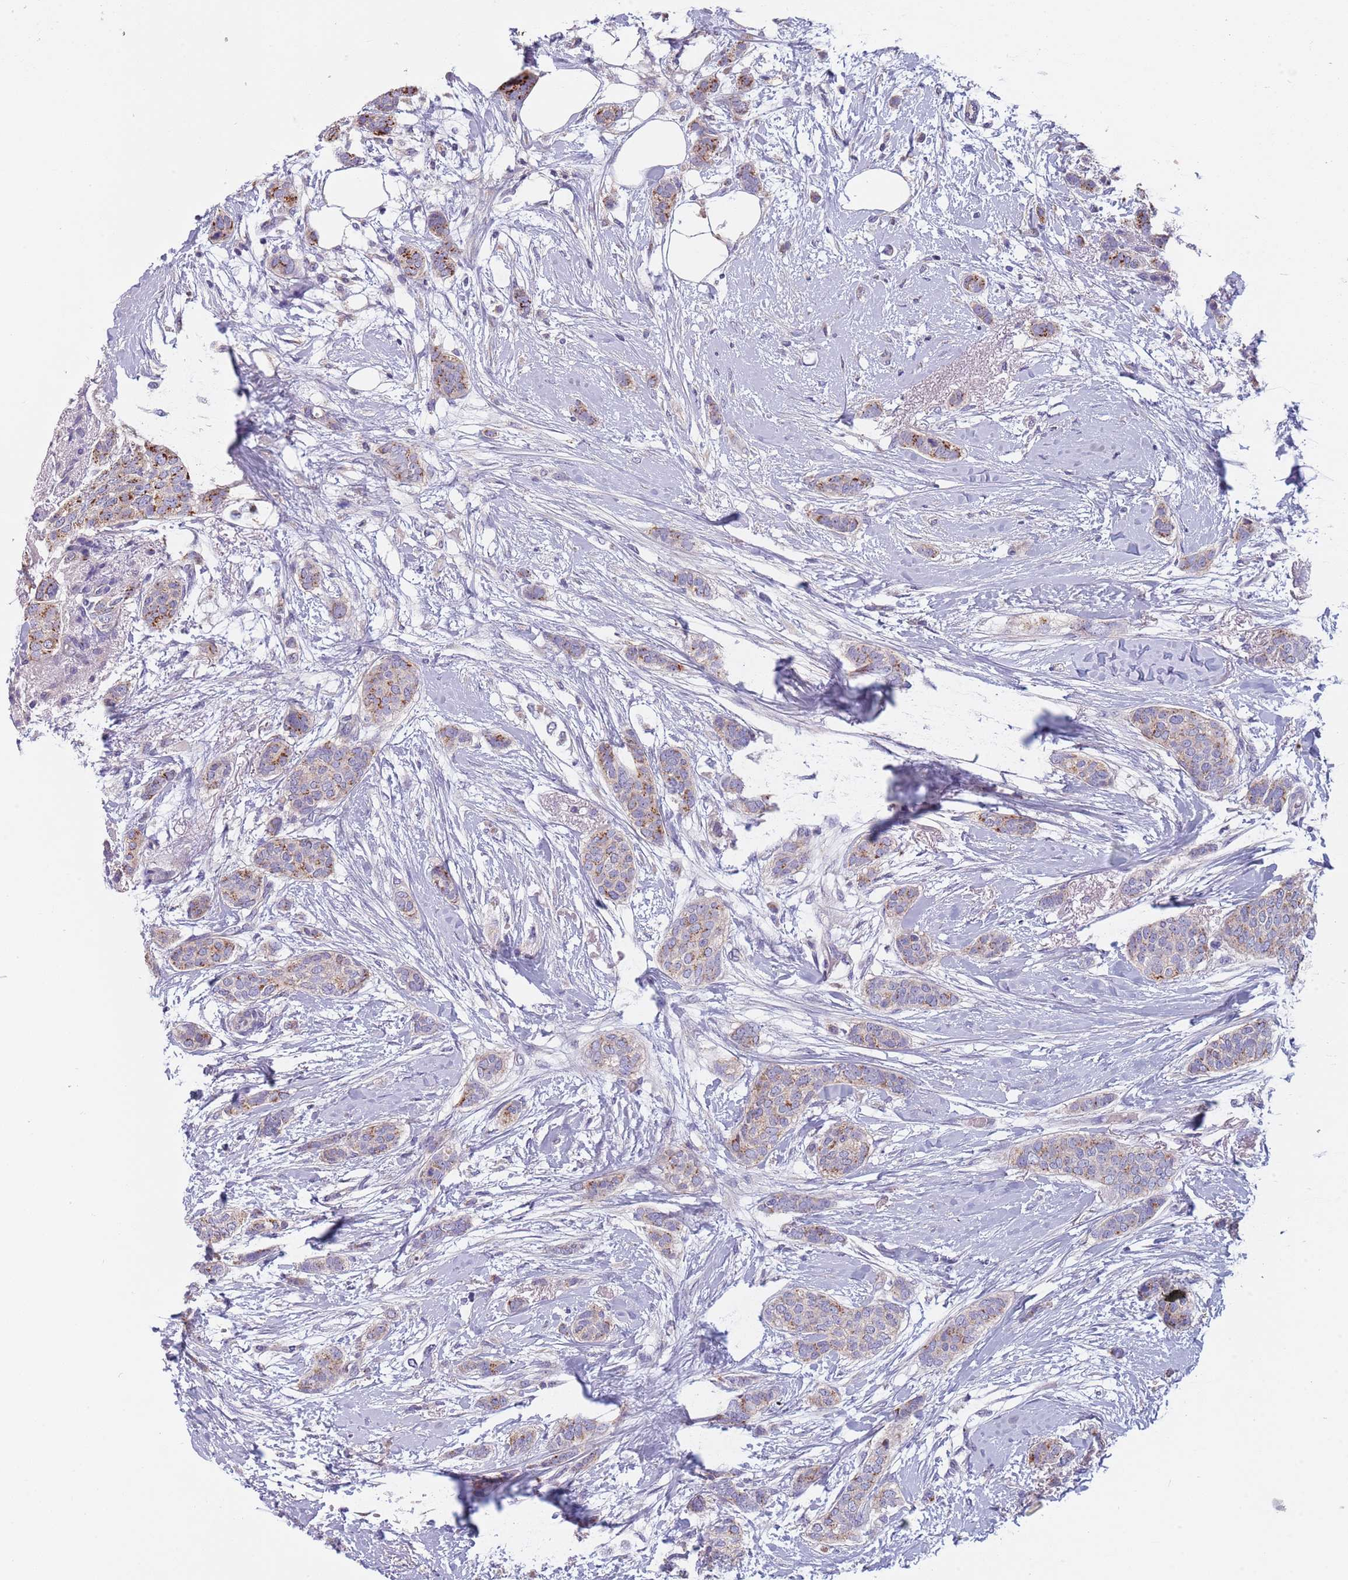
{"staining": {"intensity": "moderate", "quantity": "25%-75%", "location": "cytoplasmic/membranous"}, "tissue": "breast cancer", "cell_type": "Tumor cells", "image_type": "cancer", "snomed": [{"axis": "morphology", "description": "Duct carcinoma"}, {"axis": "topography", "description": "Breast"}], "caption": "Tumor cells reveal medium levels of moderate cytoplasmic/membranous expression in approximately 25%-75% of cells in human breast cancer (infiltrating ductal carcinoma). (DAB (3,3'-diaminobenzidine) IHC, brown staining for protein, blue staining for nuclei).", "gene": "MAN1C1", "patient": {"sex": "female", "age": 72}}